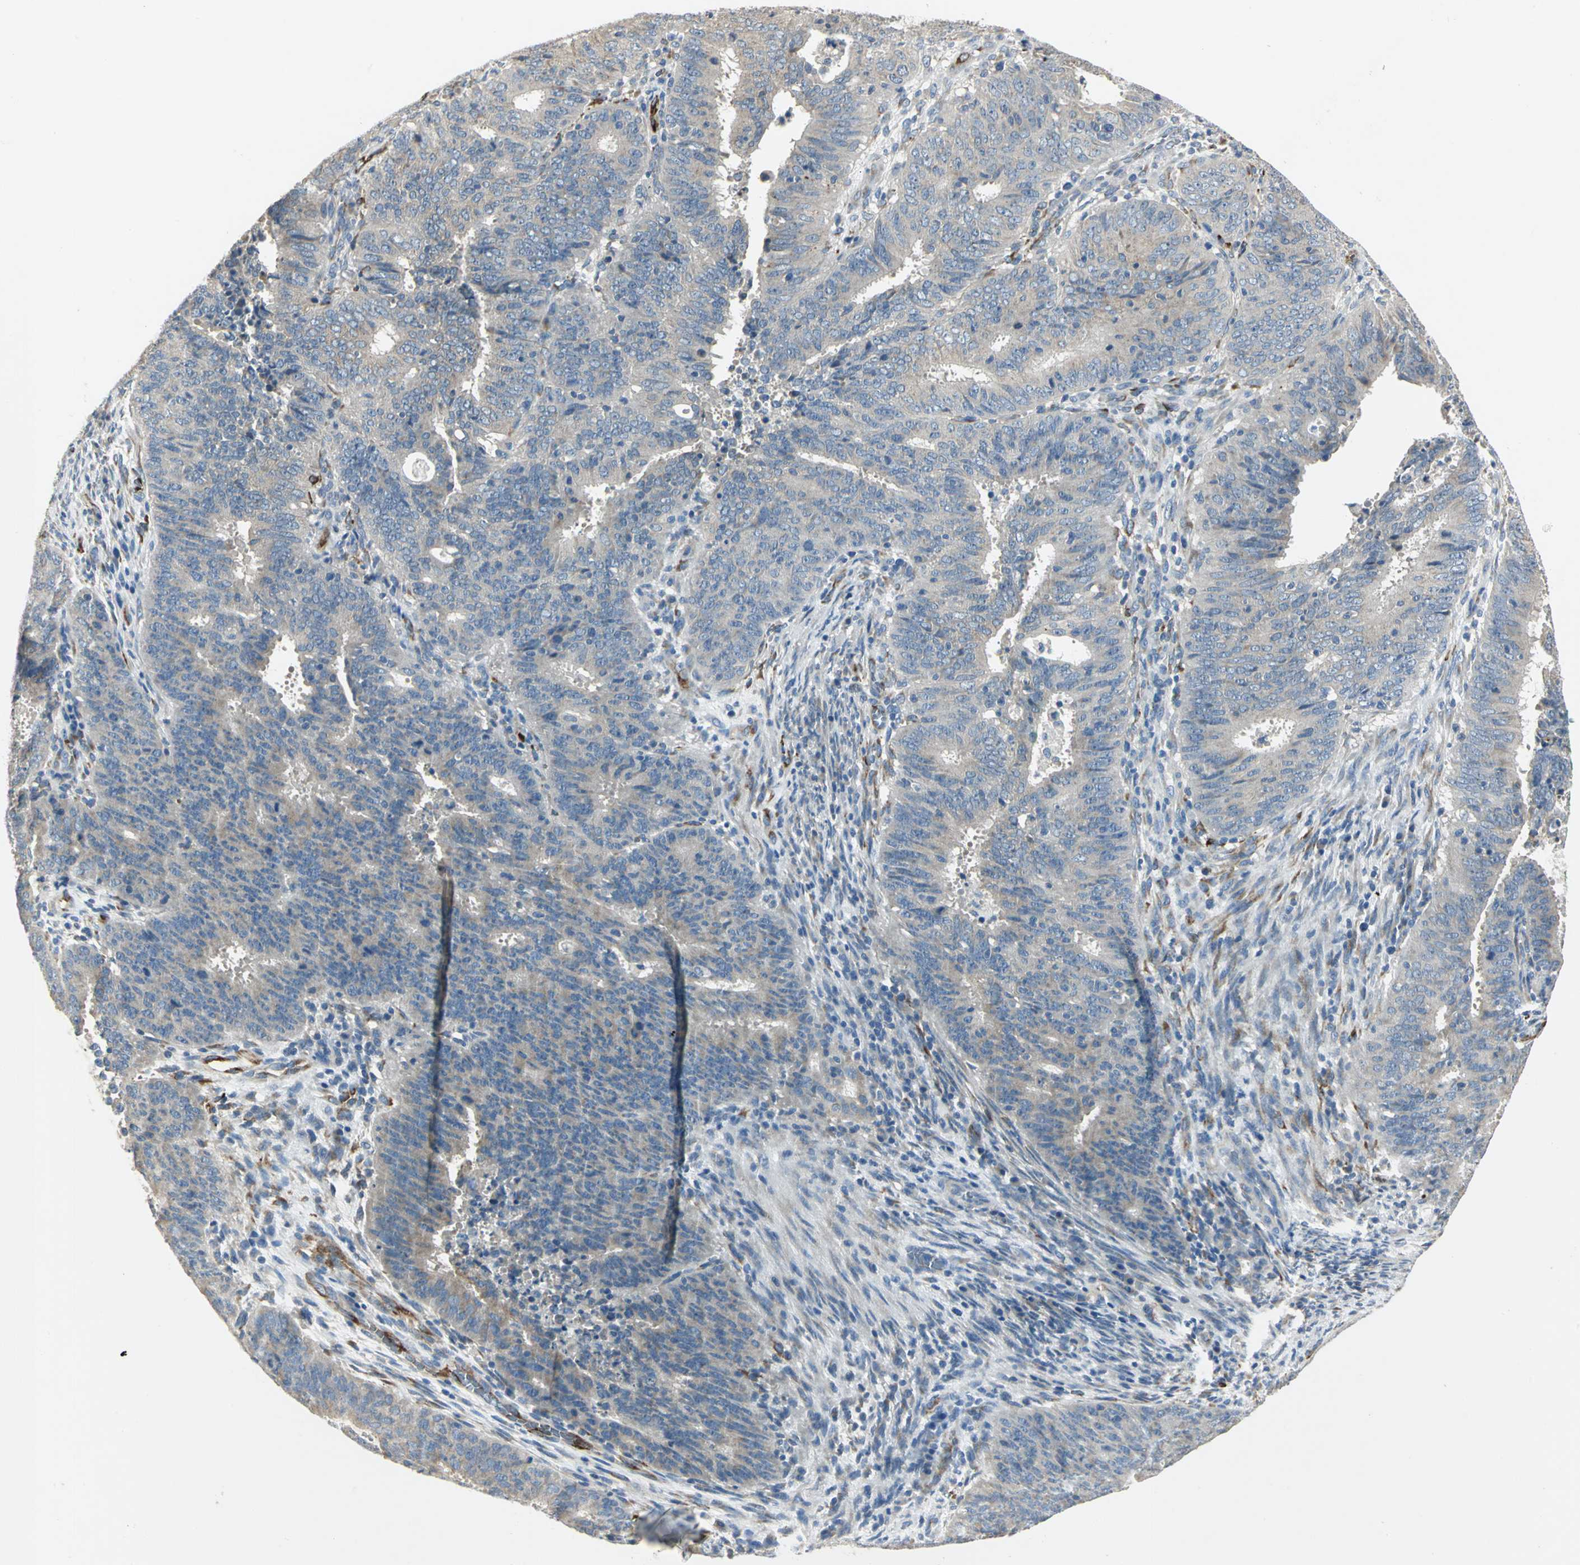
{"staining": {"intensity": "weak", "quantity": "25%-75%", "location": "cytoplasmic/membranous"}, "tissue": "cervical cancer", "cell_type": "Tumor cells", "image_type": "cancer", "snomed": [{"axis": "morphology", "description": "Adenocarcinoma, NOS"}, {"axis": "topography", "description": "Cervix"}], "caption": "Human cervical cancer (adenocarcinoma) stained with a protein marker reveals weak staining in tumor cells.", "gene": "B3GNT2", "patient": {"sex": "female", "age": 44}}